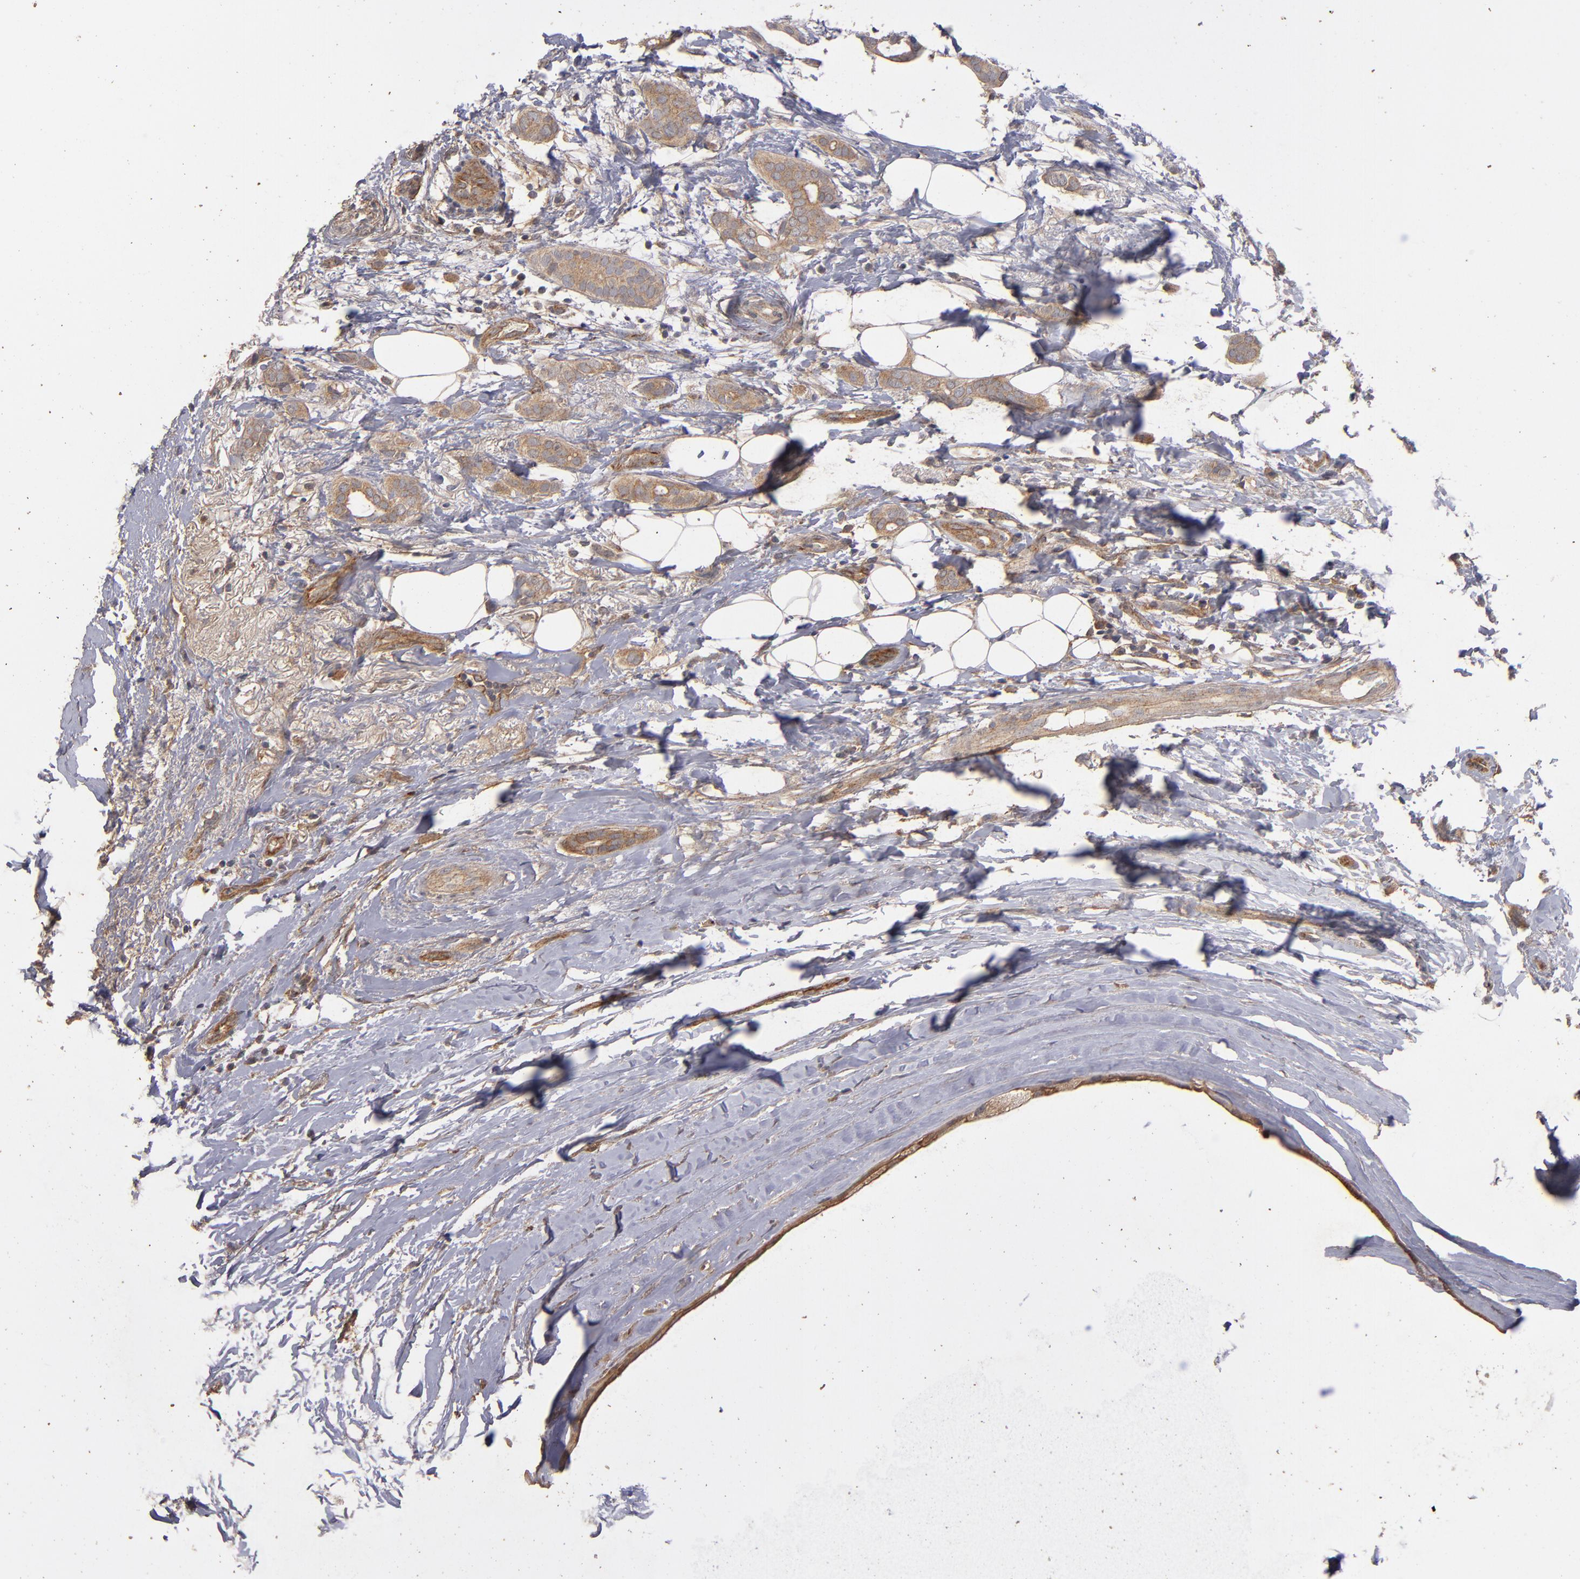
{"staining": {"intensity": "strong", "quantity": ">75%", "location": "cytoplasmic/membranous"}, "tissue": "breast cancer", "cell_type": "Tumor cells", "image_type": "cancer", "snomed": [{"axis": "morphology", "description": "Duct carcinoma"}, {"axis": "topography", "description": "Breast"}], "caption": "Intraductal carcinoma (breast) tissue displays strong cytoplasmic/membranous expression in approximately >75% of tumor cells", "gene": "DIPK2B", "patient": {"sex": "female", "age": 54}}